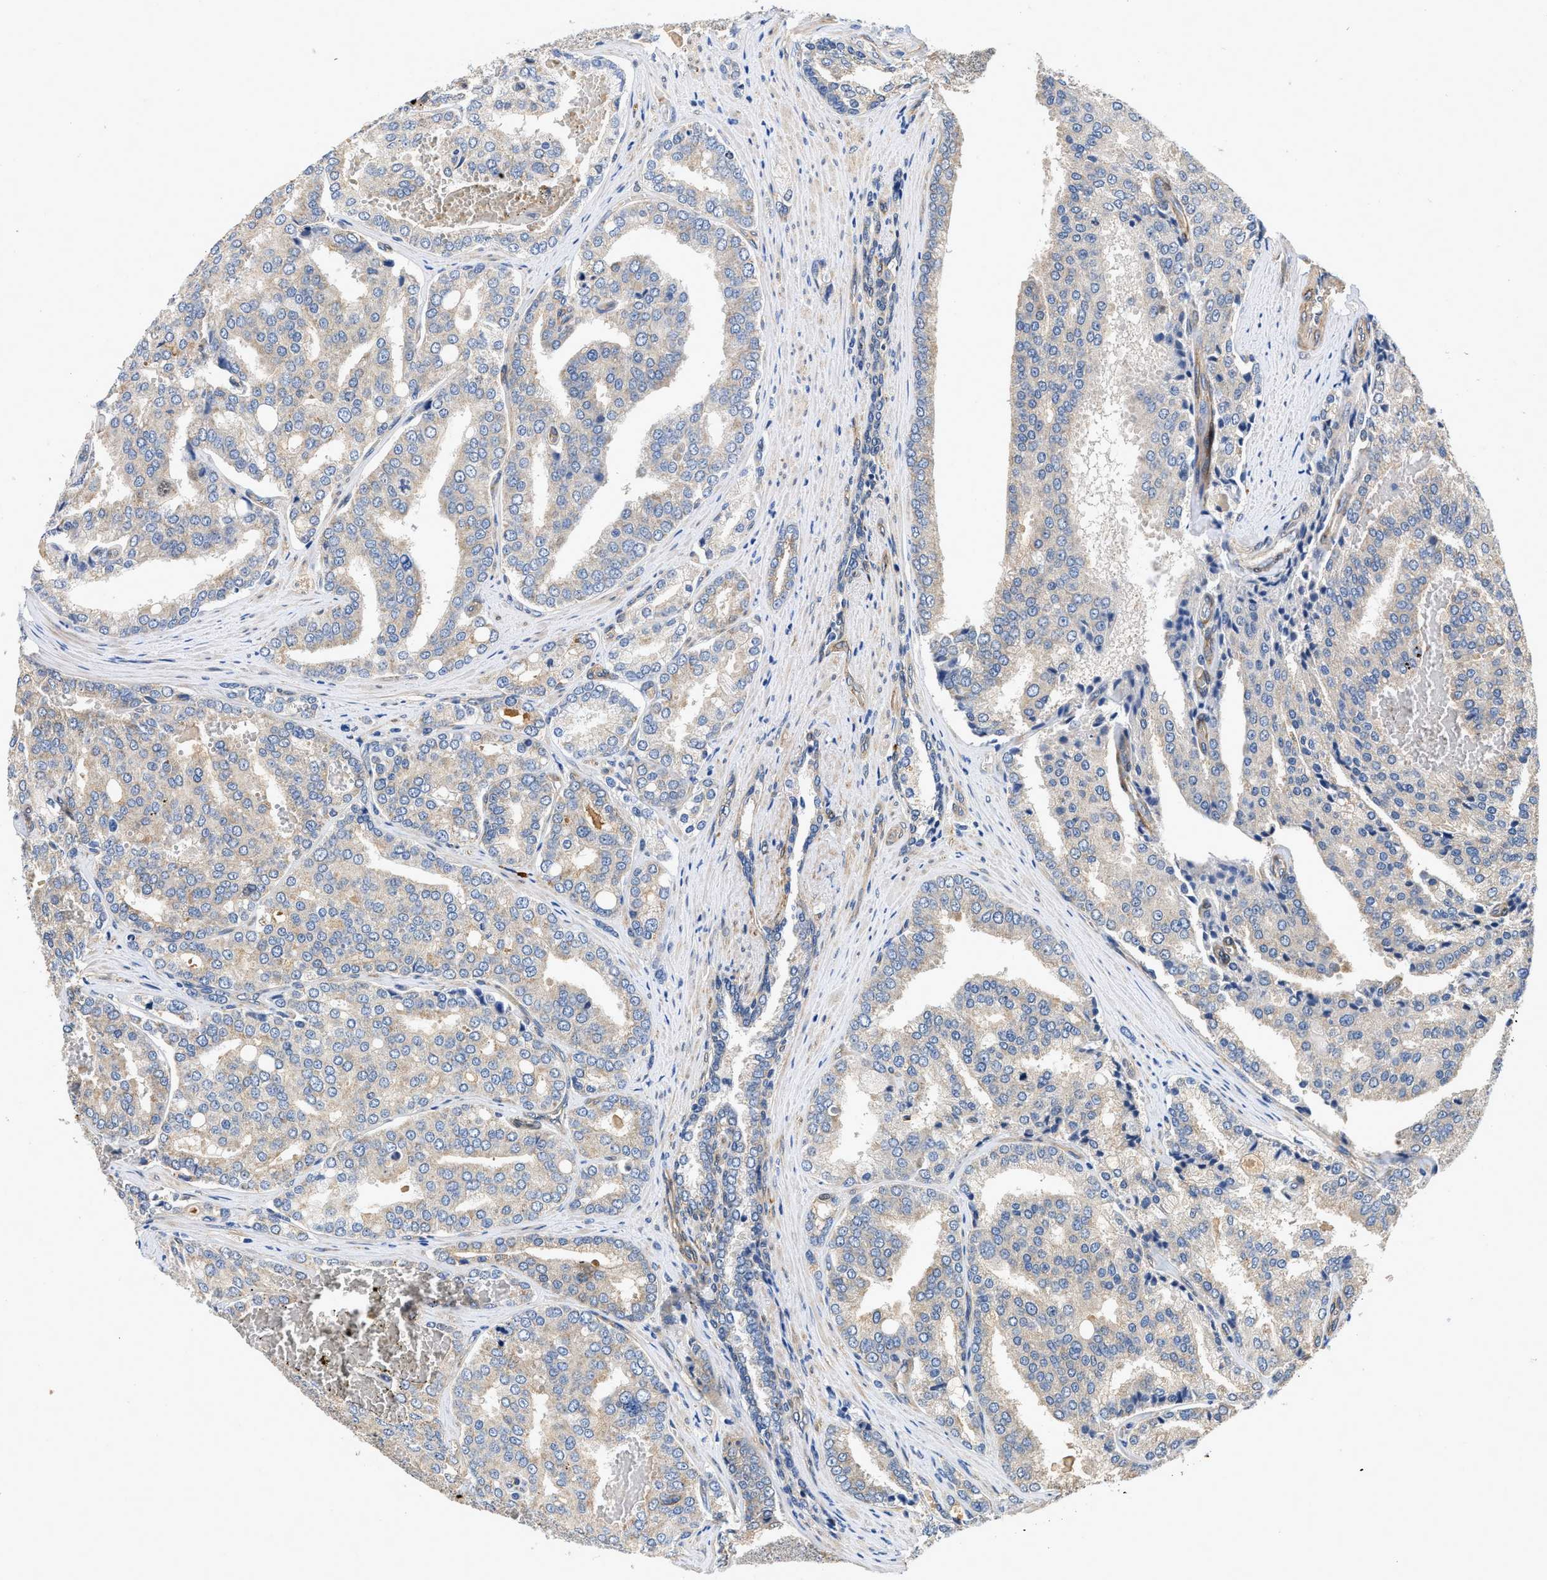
{"staining": {"intensity": "weak", "quantity": "<25%", "location": "cytoplasmic/membranous"}, "tissue": "prostate cancer", "cell_type": "Tumor cells", "image_type": "cancer", "snomed": [{"axis": "morphology", "description": "Adenocarcinoma, High grade"}, {"axis": "topography", "description": "Prostate"}], "caption": "Human prostate cancer stained for a protein using immunohistochemistry exhibits no positivity in tumor cells.", "gene": "RAPH1", "patient": {"sex": "male", "age": 50}}